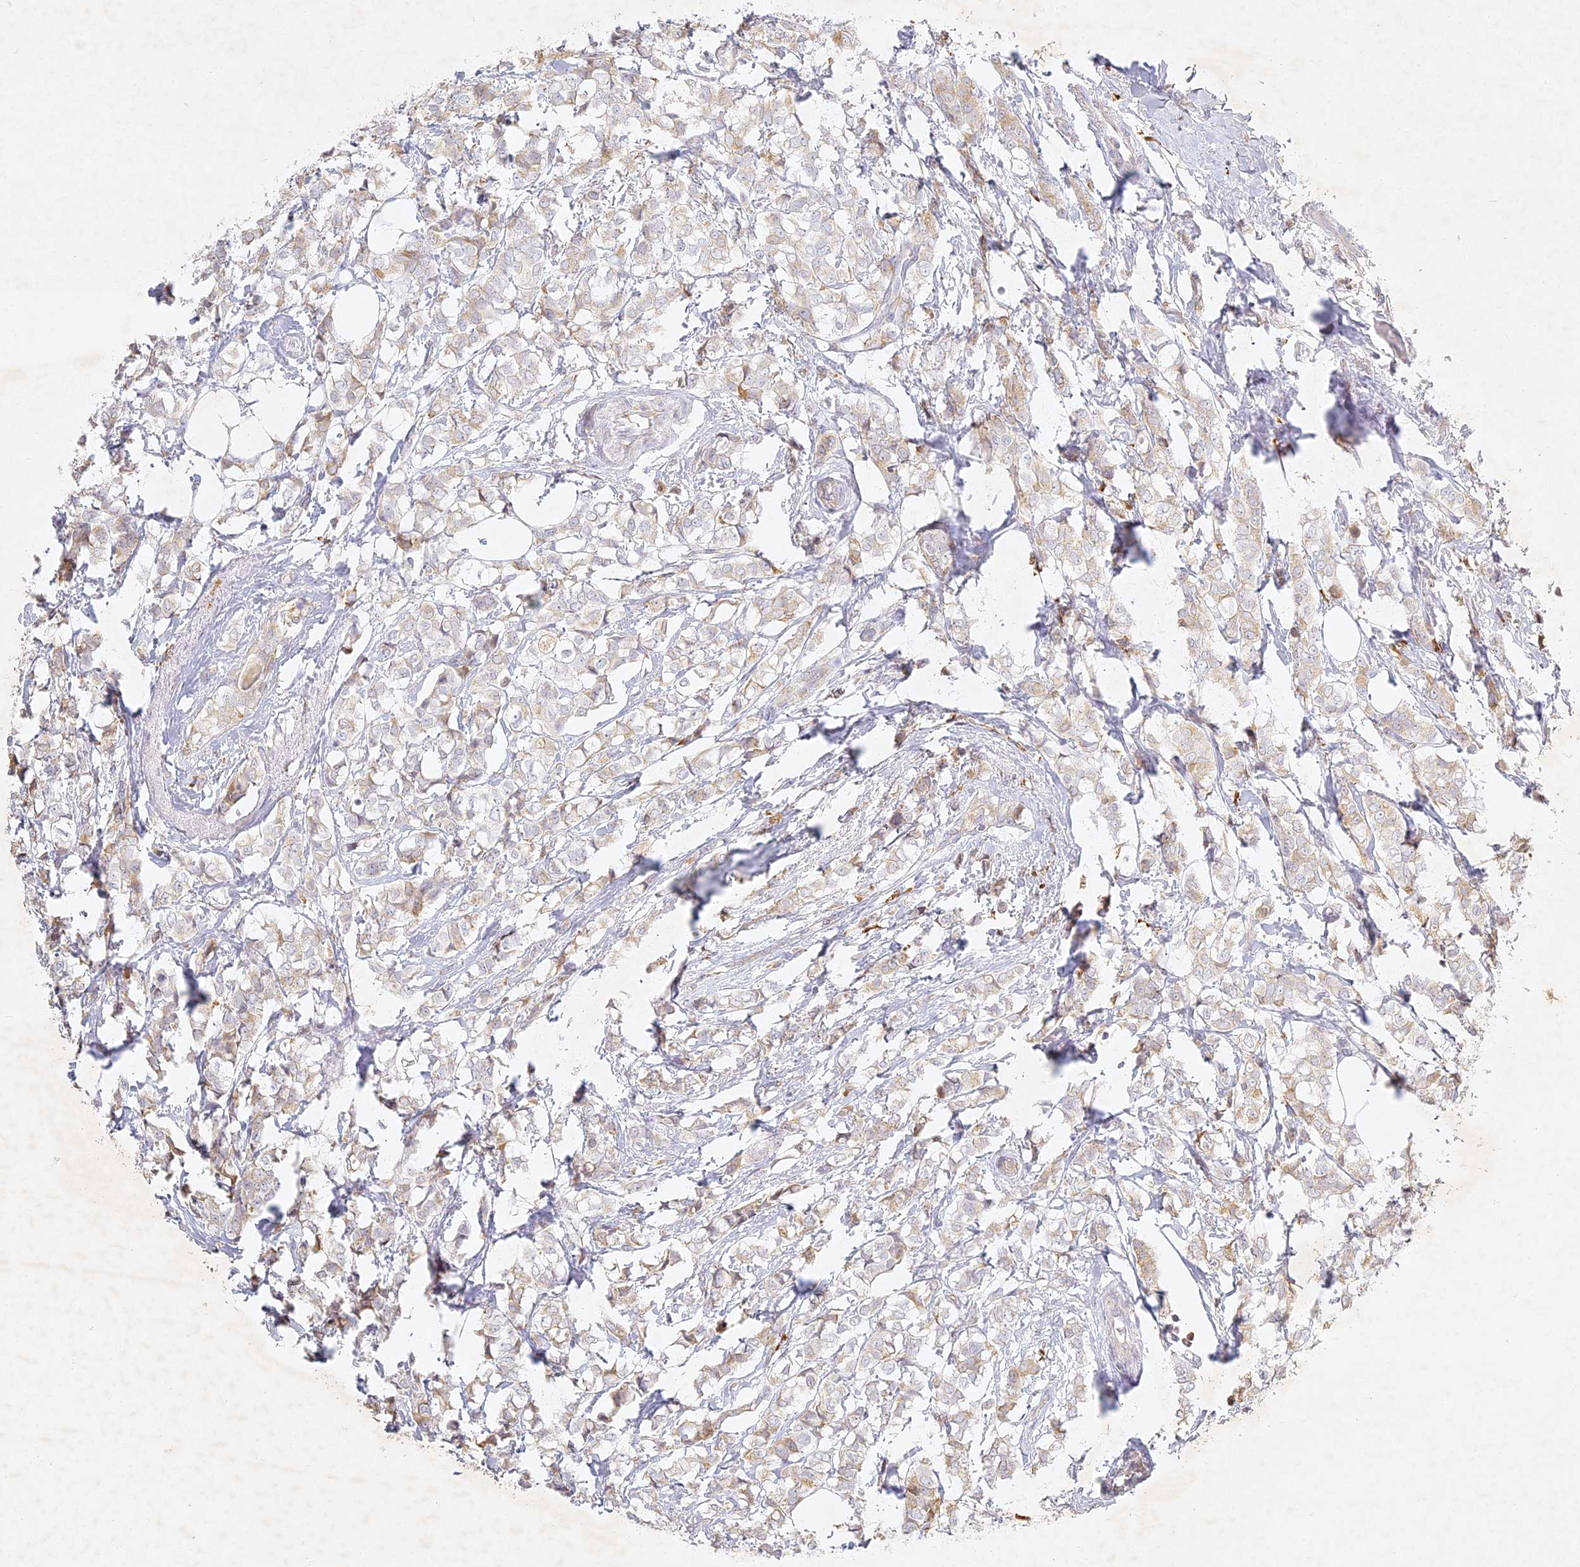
{"staining": {"intensity": "weak", "quantity": "<25%", "location": "cytoplasmic/membranous"}, "tissue": "breast cancer", "cell_type": "Tumor cells", "image_type": "cancer", "snomed": [{"axis": "morphology", "description": "Lobular carcinoma"}, {"axis": "topography", "description": "Breast"}], "caption": "DAB immunohistochemical staining of human breast cancer shows no significant staining in tumor cells.", "gene": "SLC30A5", "patient": {"sex": "female", "age": 60}}